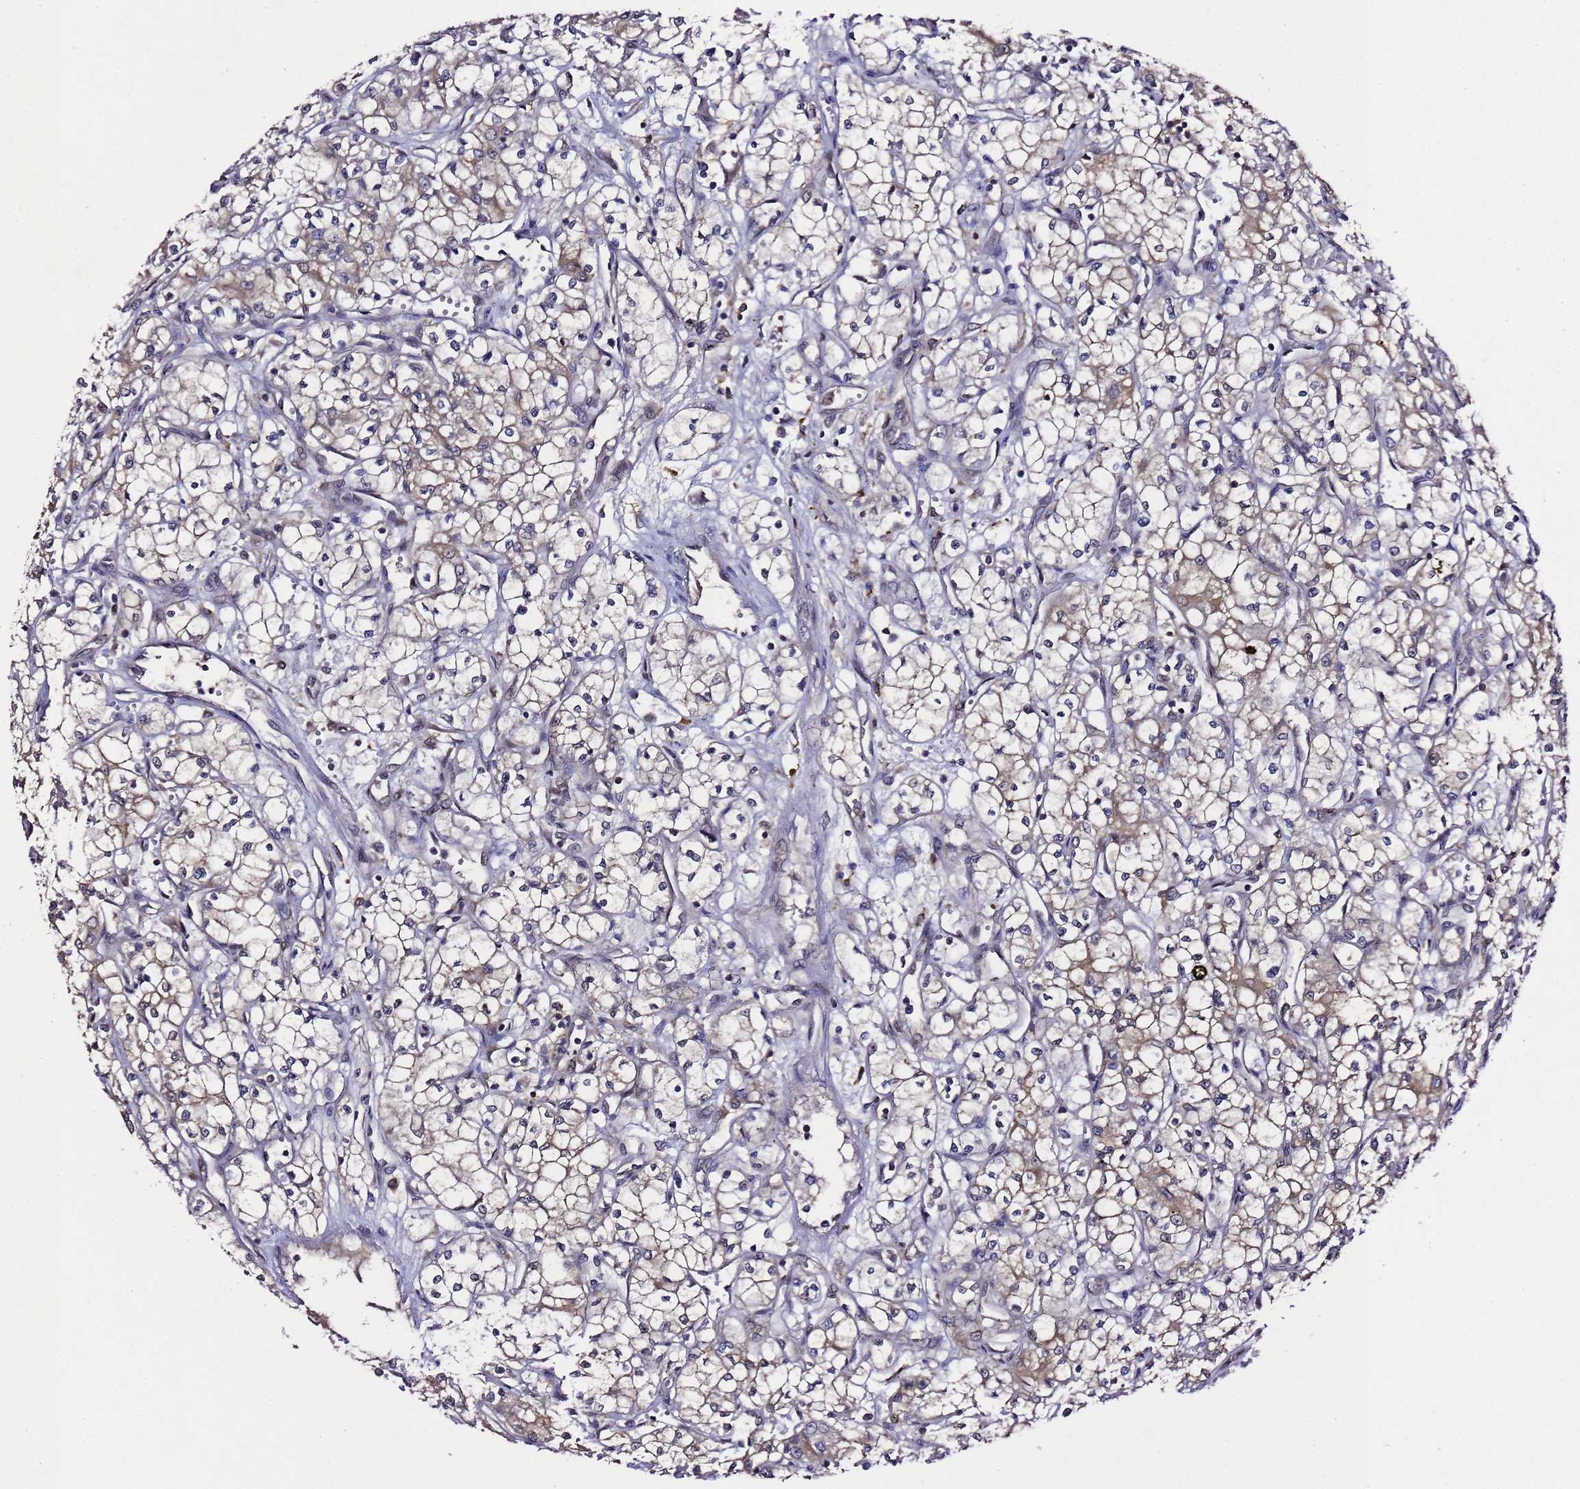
{"staining": {"intensity": "weak", "quantity": "<25%", "location": "cytoplasmic/membranous"}, "tissue": "renal cancer", "cell_type": "Tumor cells", "image_type": "cancer", "snomed": [{"axis": "morphology", "description": "Adenocarcinoma, NOS"}, {"axis": "topography", "description": "Kidney"}], "caption": "Immunohistochemical staining of human renal adenocarcinoma reveals no significant positivity in tumor cells. (DAB (3,3'-diaminobenzidine) immunohistochemistry (IHC) visualized using brightfield microscopy, high magnification).", "gene": "ALG3", "patient": {"sex": "male", "age": 59}}